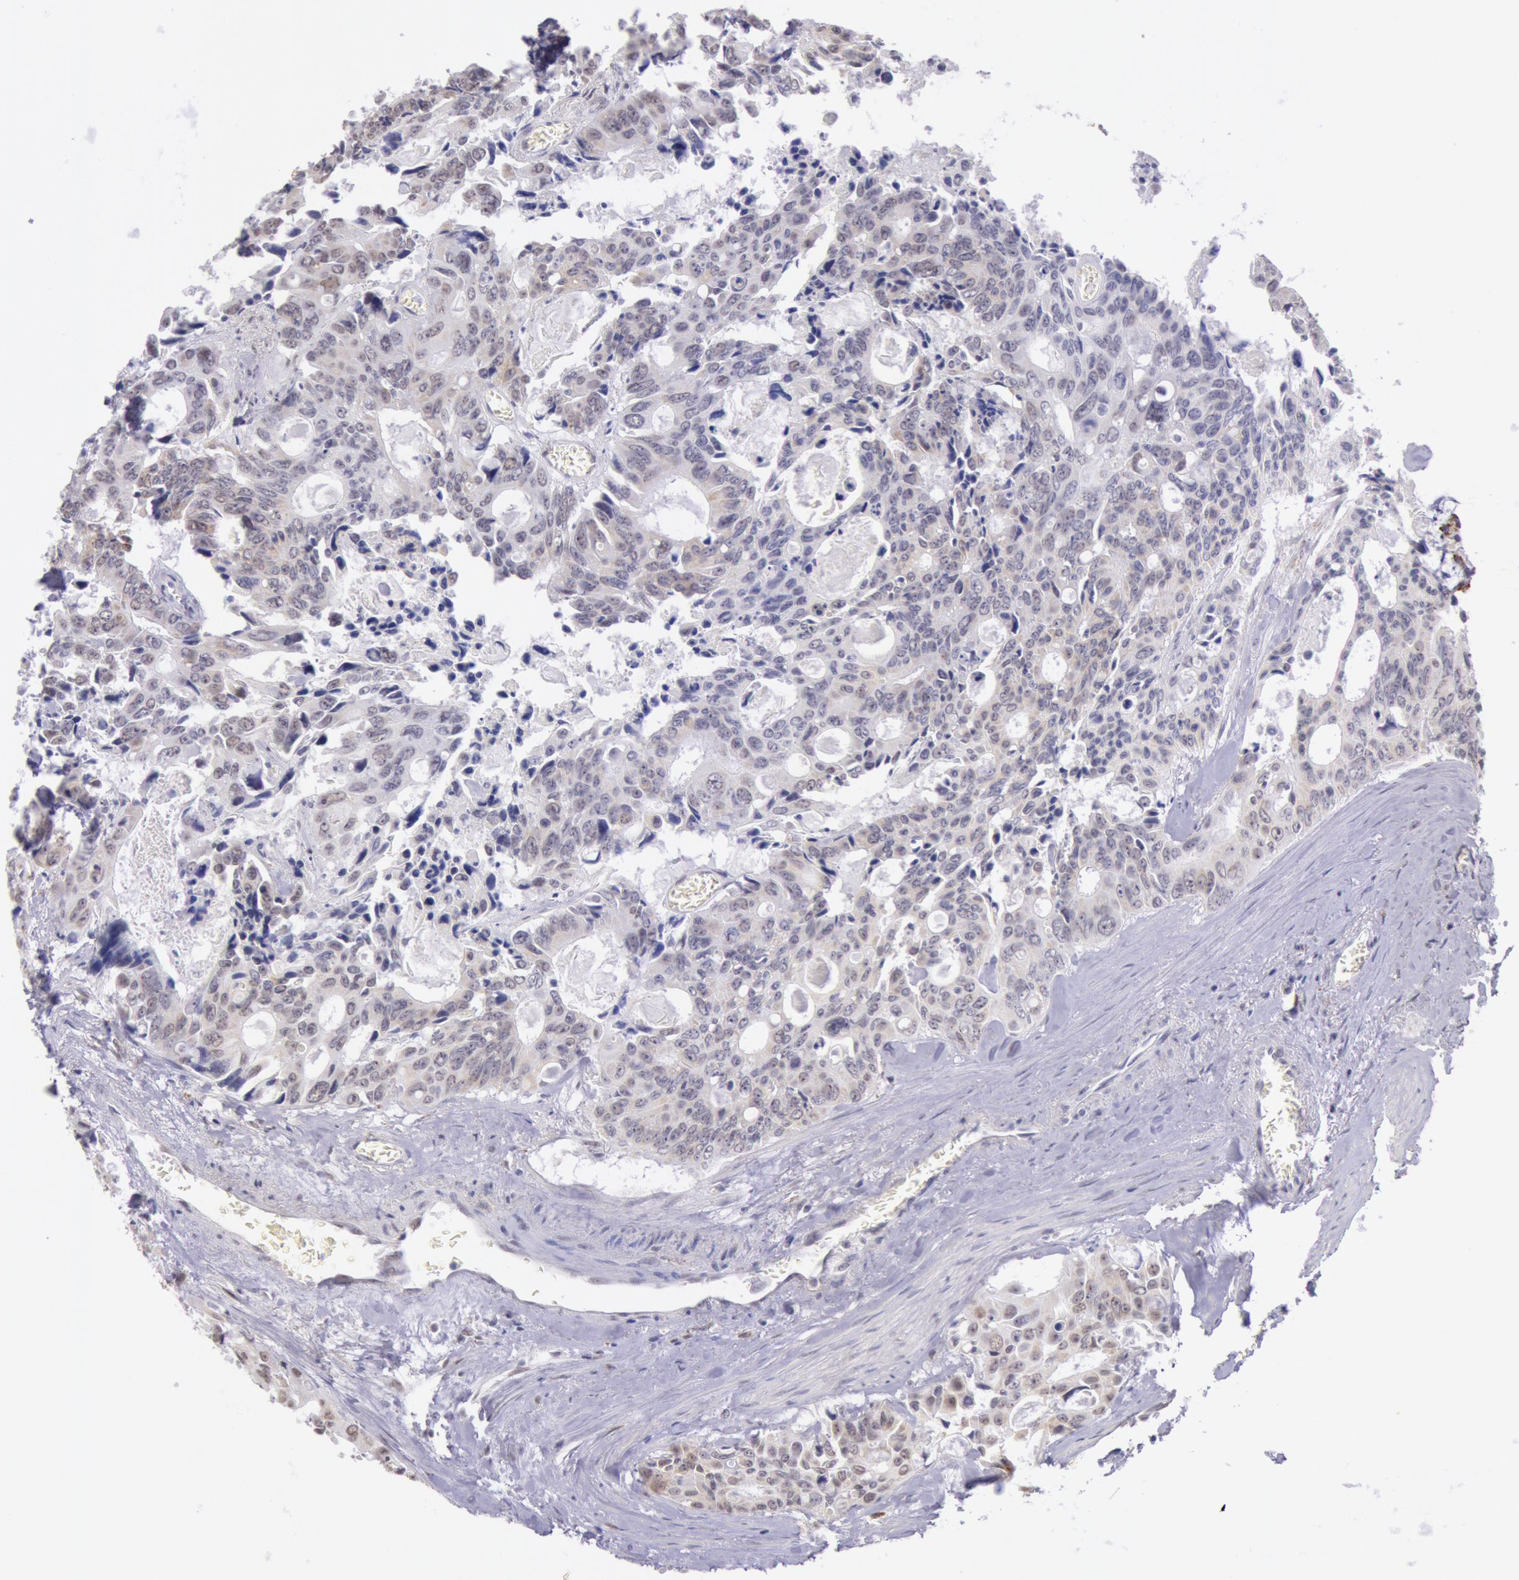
{"staining": {"intensity": "weak", "quantity": ">75%", "location": "cytoplasmic/membranous,nuclear"}, "tissue": "colorectal cancer", "cell_type": "Tumor cells", "image_type": "cancer", "snomed": [{"axis": "morphology", "description": "Adenocarcinoma, NOS"}, {"axis": "topography", "description": "Rectum"}], "caption": "Human colorectal cancer stained with a brown dye exhibits weak cytoplasmic/membranous and nuclear positive positivity in approximately >75% of tumor cells.", "gene": "FRMD6", "patient": {"sex": "male", "age": 76}}